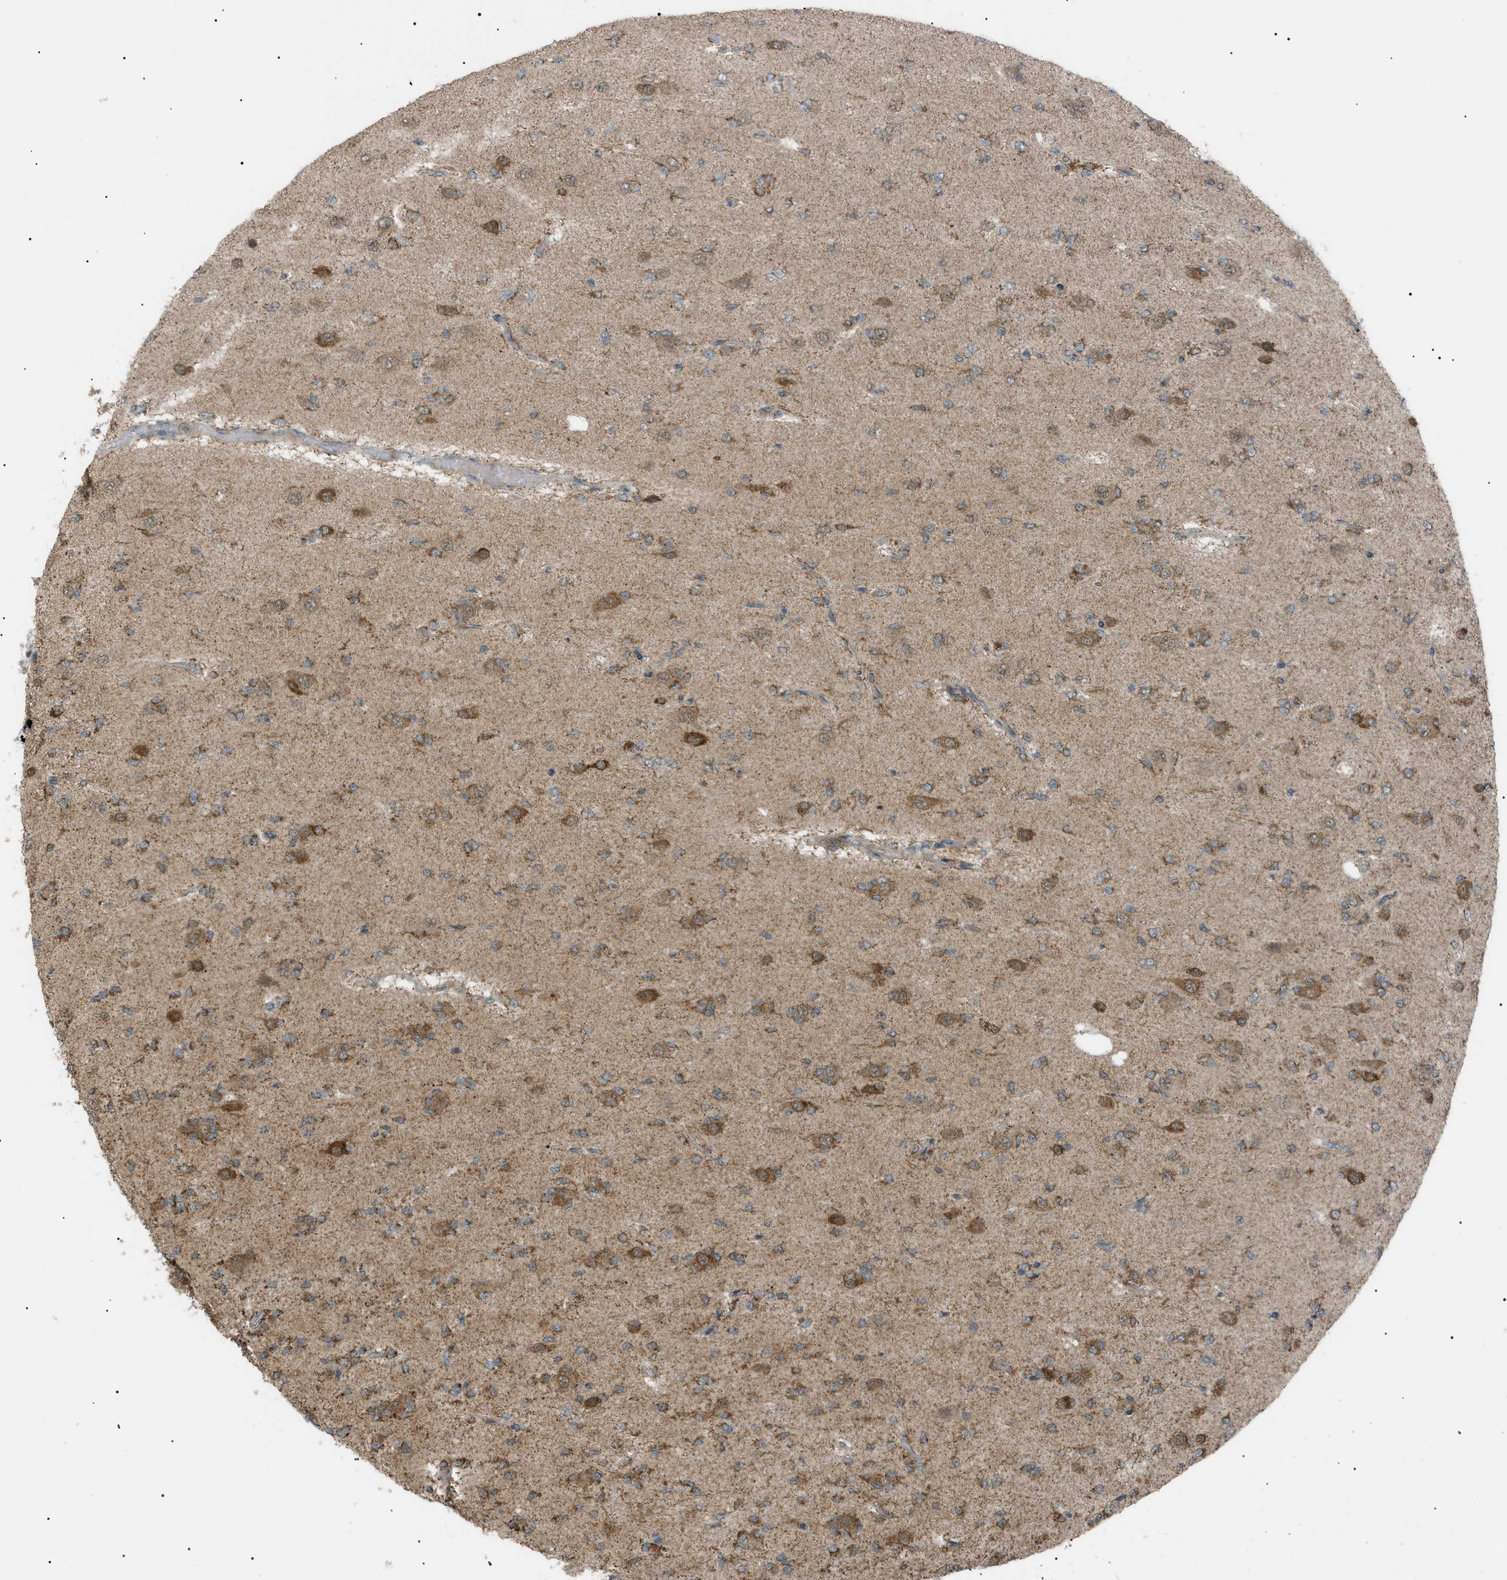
{"staining": {"intensity": "moderate", "quantity": "<25%", "location": "cytoplasmic/membranous"}, "tissue": "glioma", "cell_type": "Tumor cells", "image_type": "cancer", "snomed": [{"axis": "morphology", "description": "Glioma, malignant, Low grade"}, {"axis": "topography", "description": "Brain"}], "caption": "A micrograph of malignant glioma (low-grade) stained for a protein displays moderate cytoplasmic/membranous brown staining in tumor cells.", "gene": "LPIN2", "patient": {"sex": "male", "age": 38}}